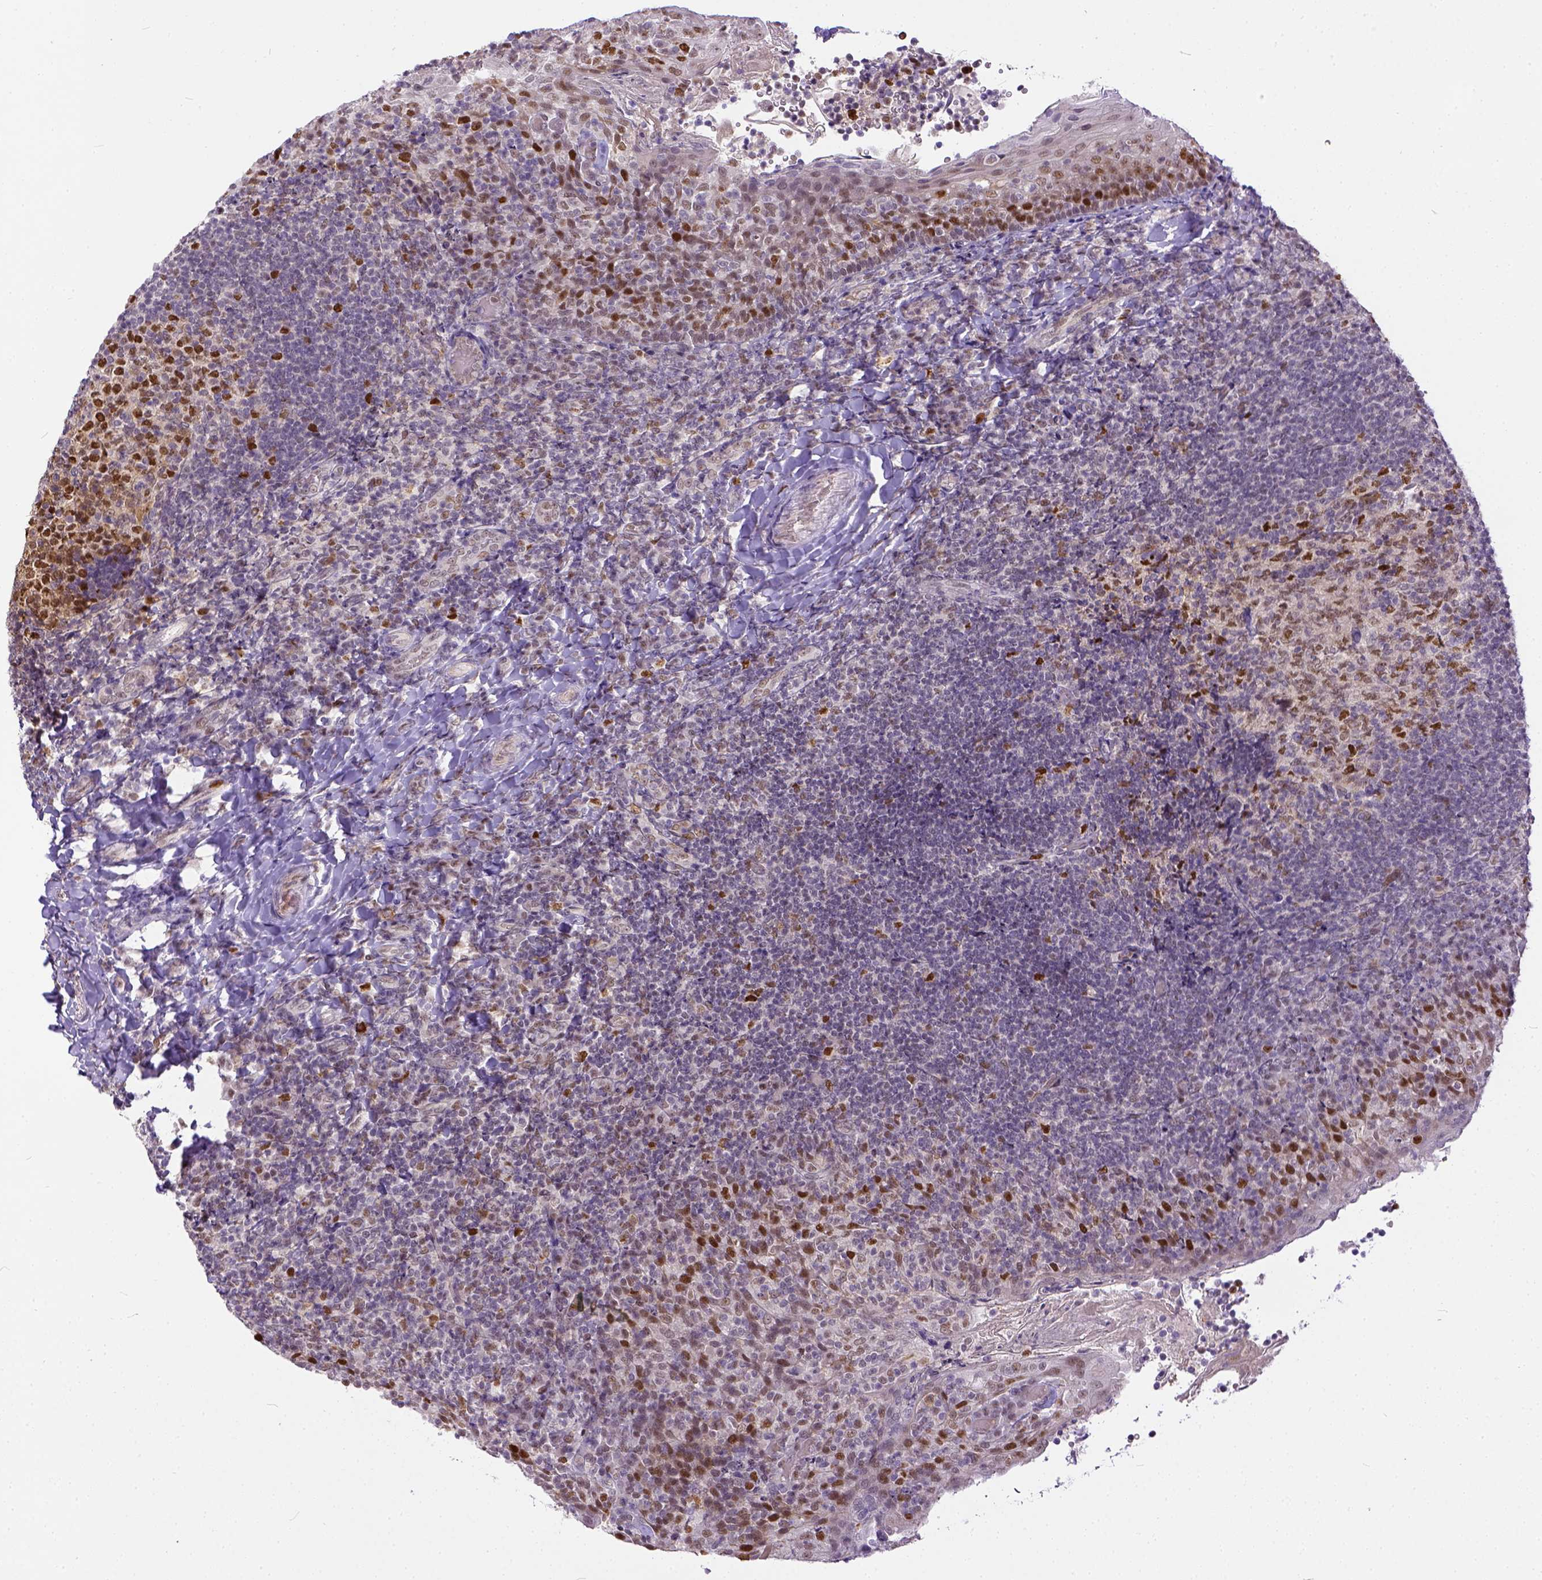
{"staining": {"intensity": "moderate", "quantity": "25%-75%", "location": "nuclear"}, "tissue": "tonsil", "cell_type": "Germinal center cells", "image_type": "normal", "snomed": [{"axis": "morphology", "description": "Normal tissue, NOS"}, {"axis": "topography", "description": "Tonsil"}], "caption": "Immunohistochemical staining of benign human tonsil shows medium levels of moderate nuclear staining in about 25%-75% of germinal center cells.", "gene": "ERCC1", "patient": {"sex": "female", "age": 10}}